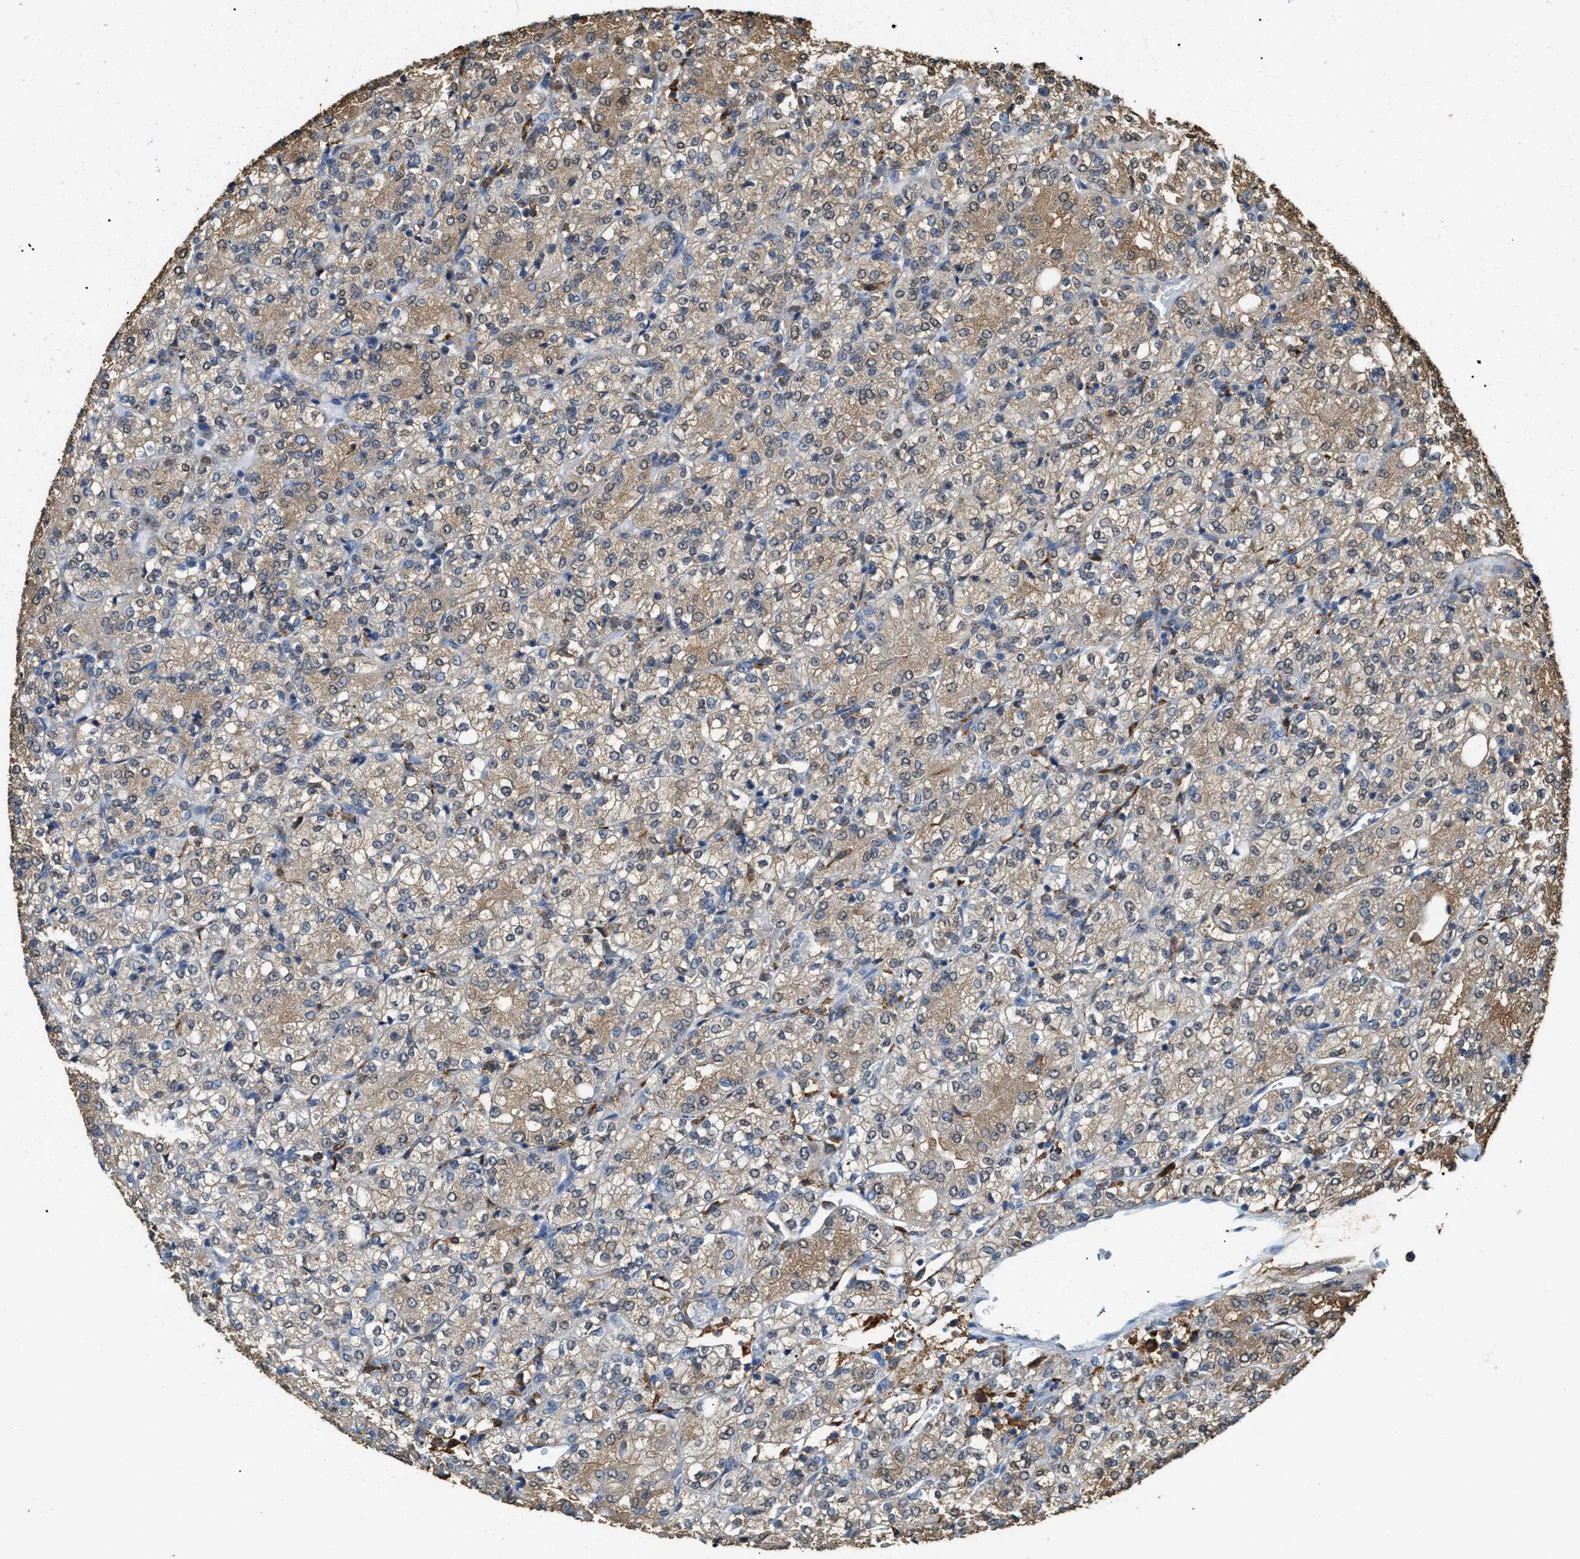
{"staining": {"intensity": "weak", "quantity": ">75%", "location": "cytoplasmic/membranous"}, "tissue": "renal cancer", "cell_type": "Tumor cells", "image_type": "cancer", "snomed": [{"axis": "morphology", "description": "Adenocarcinoma, NOS"}, {"axis": "topography", "description": "Kidney"}], "caption": "This micrograph reveals immunohistochemistry staining of human renal cancer (adenocarcinoma), with low weak cytoplasmic/membranous positivity in approximately >75% of tumor cells.", "gene": "GCN1", "patient": {"sex": "male", "age": 77}}